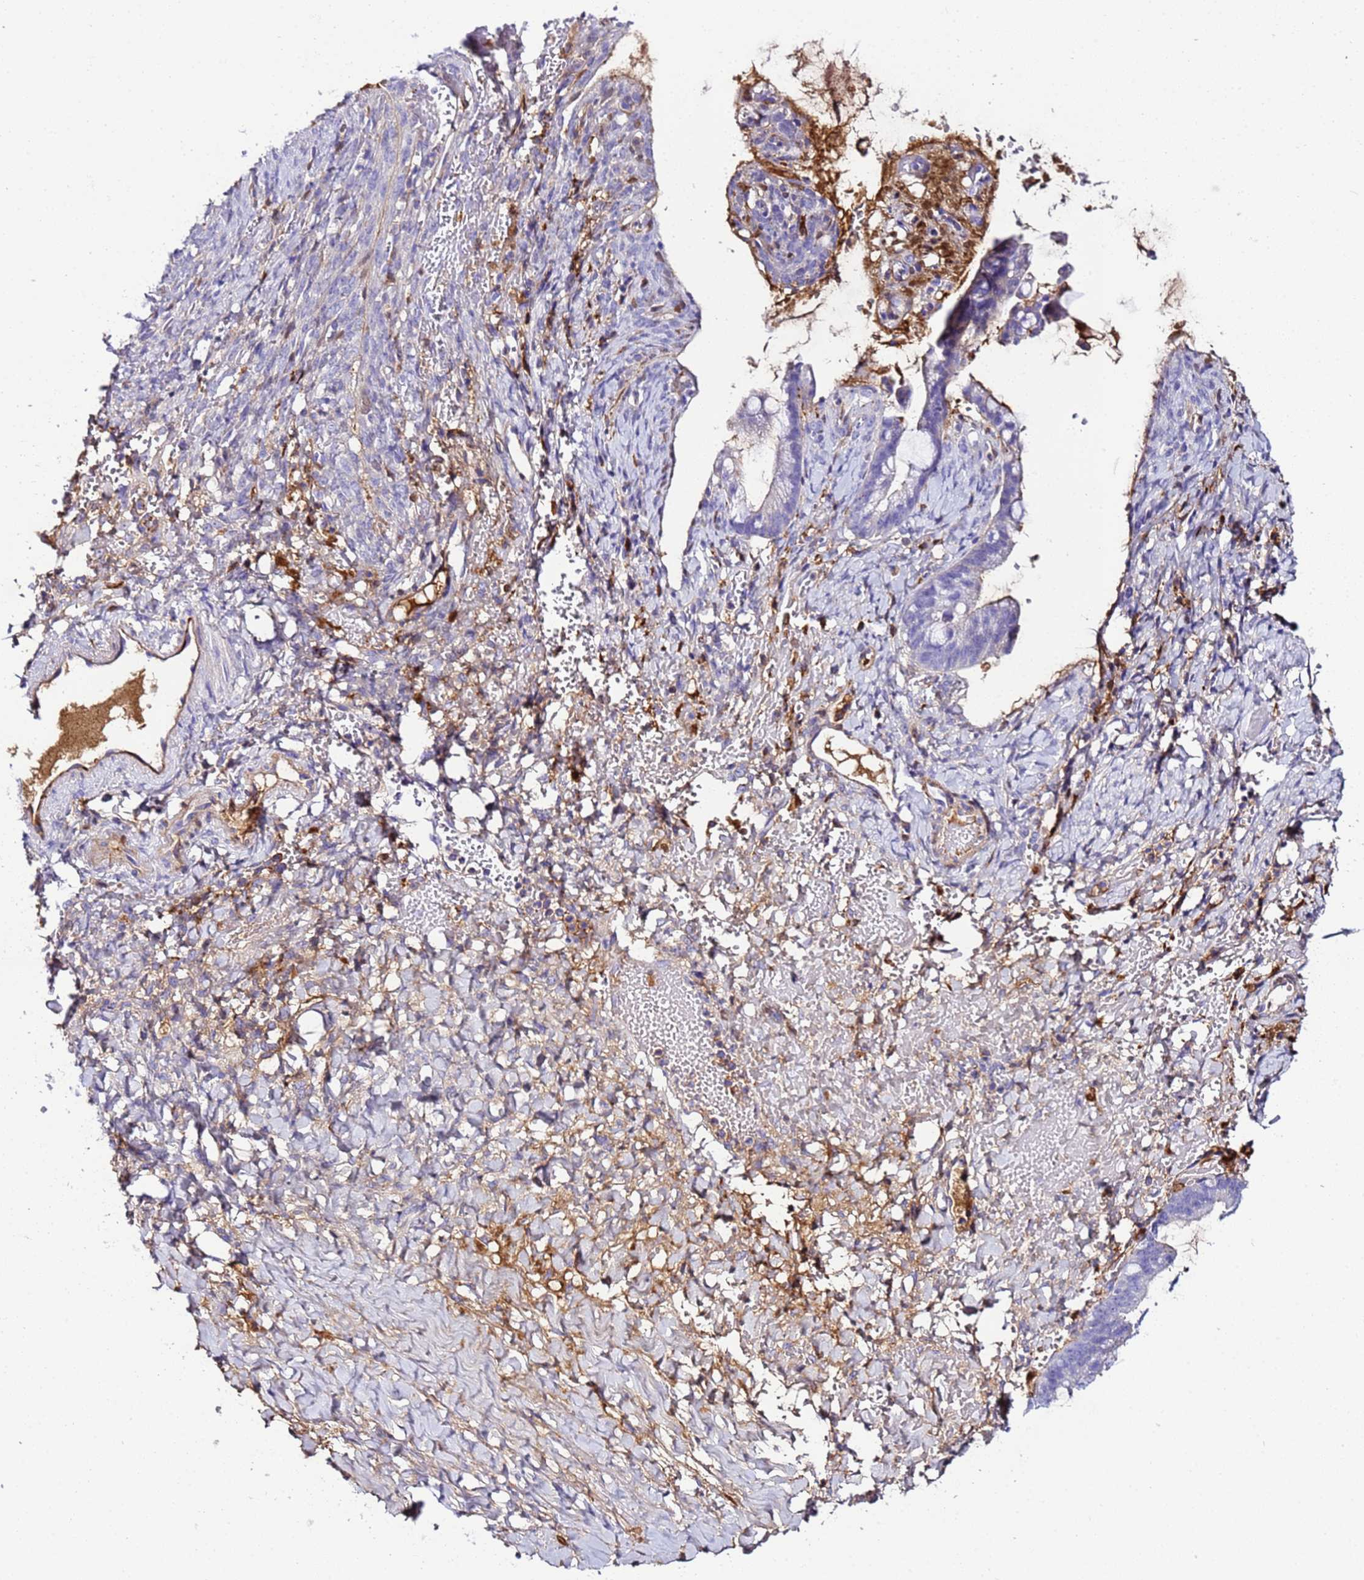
{"staining": {"intensity": "negative", "quantity": "none", "location": "none"}, "tissue": "ovarian cancer", "cell_type": "Tumor cells", "image_type": "cancer", "snomed": [{"axis": "morphology", "description": "Cystadenocarcinoma, mucinous, NOS"}, {"axis": "topography", "description": "Ovary"}], "caption": "The immunohistochemistry photomicrograph has no significant staining in tumor cells of ovarian cancer tissue.", "gene": "CFHR2", "patient": {"sex": "female", "age": 73}}